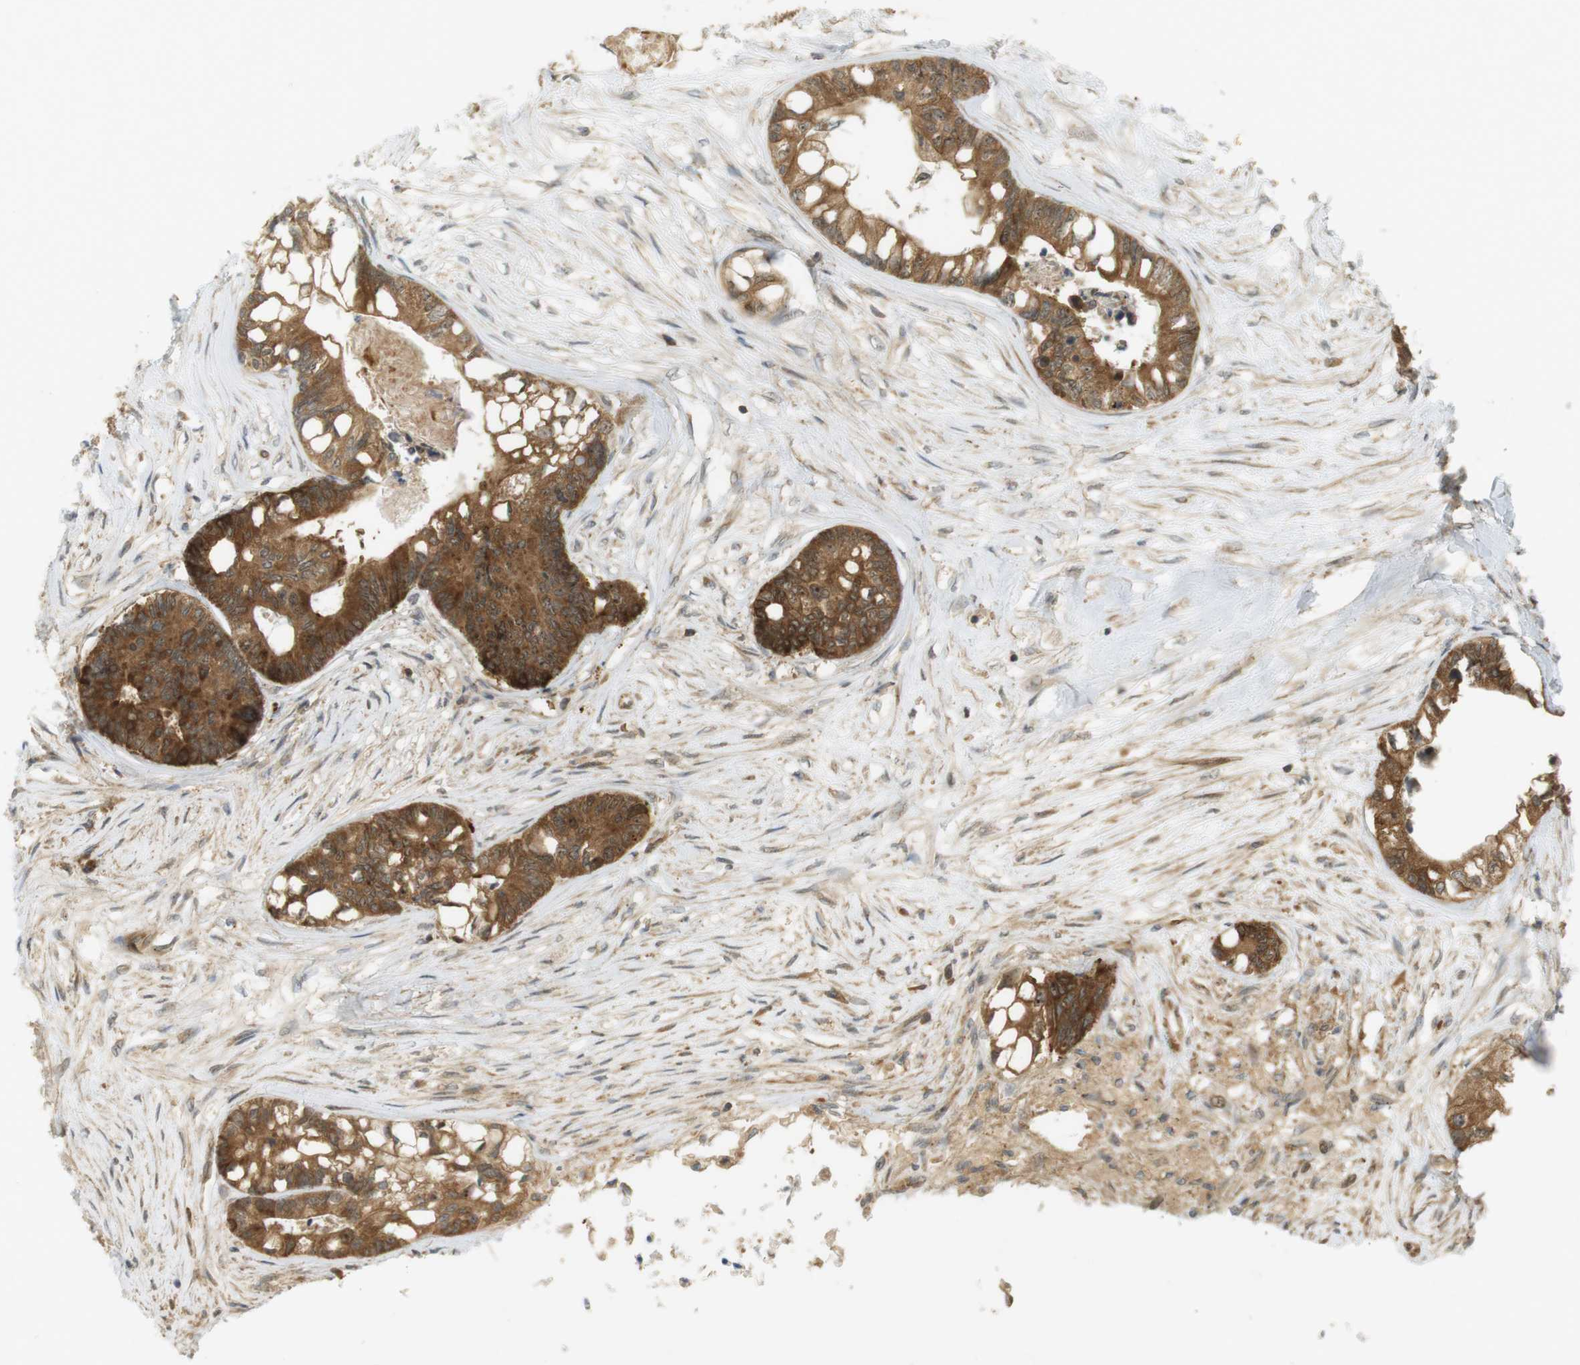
{"staining": {"intensity": "strong", "quantity": ">75%", "location": "cytoplasmic/membranous,nuclear"}, "tissue": "colorectal cancer", "cell_type": "Tumor cells", "image_type": "cancer", "snomed": [{"axis": "morphology", "description": "Adenocarcinoma, NOS"}, {"axis": "topography", "description": "Rectum"}], "caption": "There is high levels of strong cytoplasmic/membranous and nuclear staining in tumor cells of colorectal cancer (adenocarcinoma), as demonstrated by immunohistochemical staining (brown color).", "gene": "PA2G4", "patient": {"sex": "male", "age": 63}}